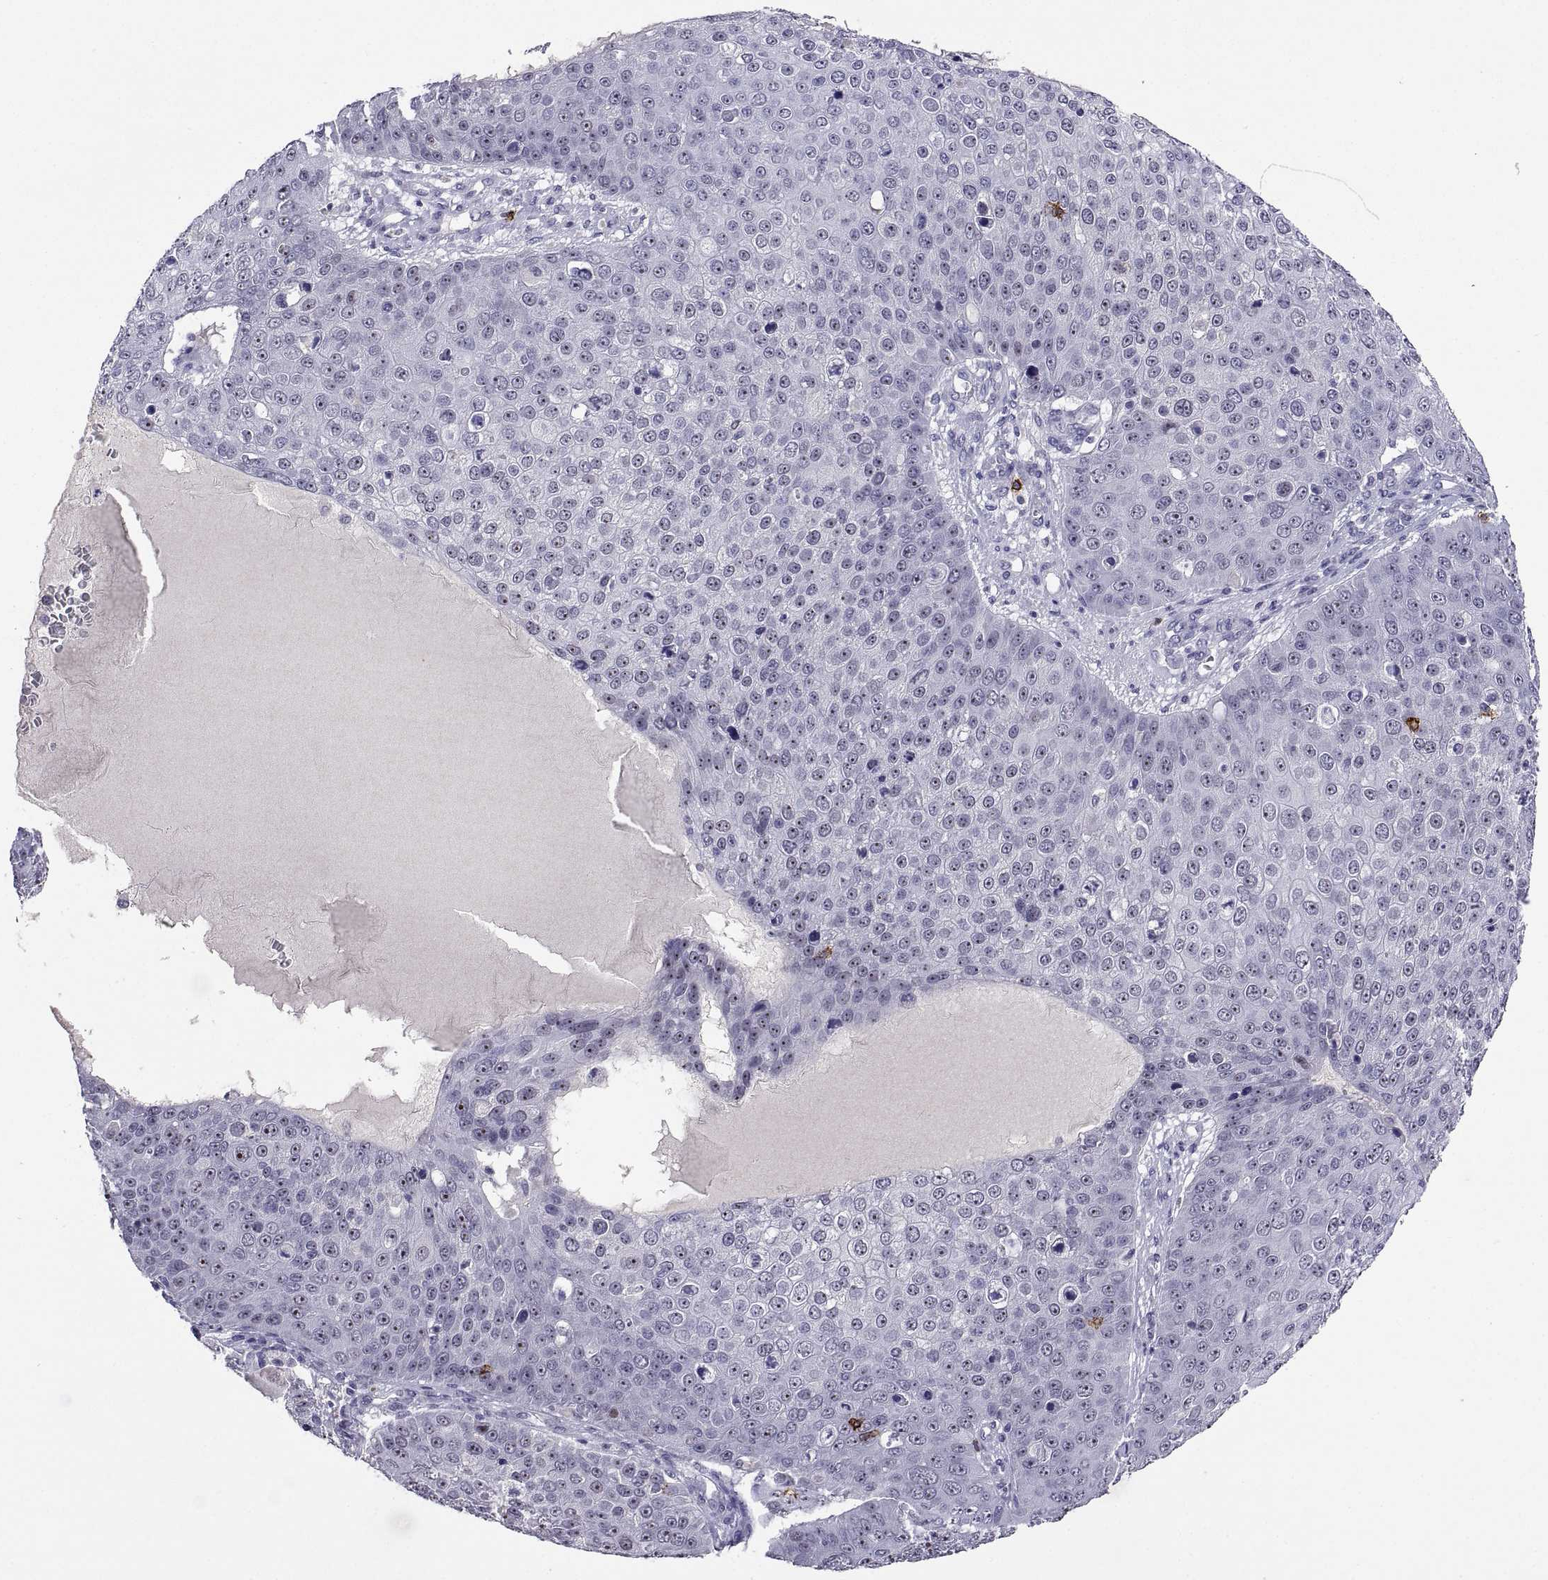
{"staining": {"intensity": "negative", "quantity": "none", "location": "none"}, "tissue": "skin cancer", "cell_type": "Tumor cells", "image_type": "cancer", "snomed": [{"axis": "morphology", "description": "Squamous cell carcinoma, NOS"}, {"axis": "topography", "description": "Skin"}], "caption": "Tumor cells are negative for protein expression in human squamous cell carcinoma (skin).", "gene": "MS4A1", "patient": {"sex": "male", "age": 71}}